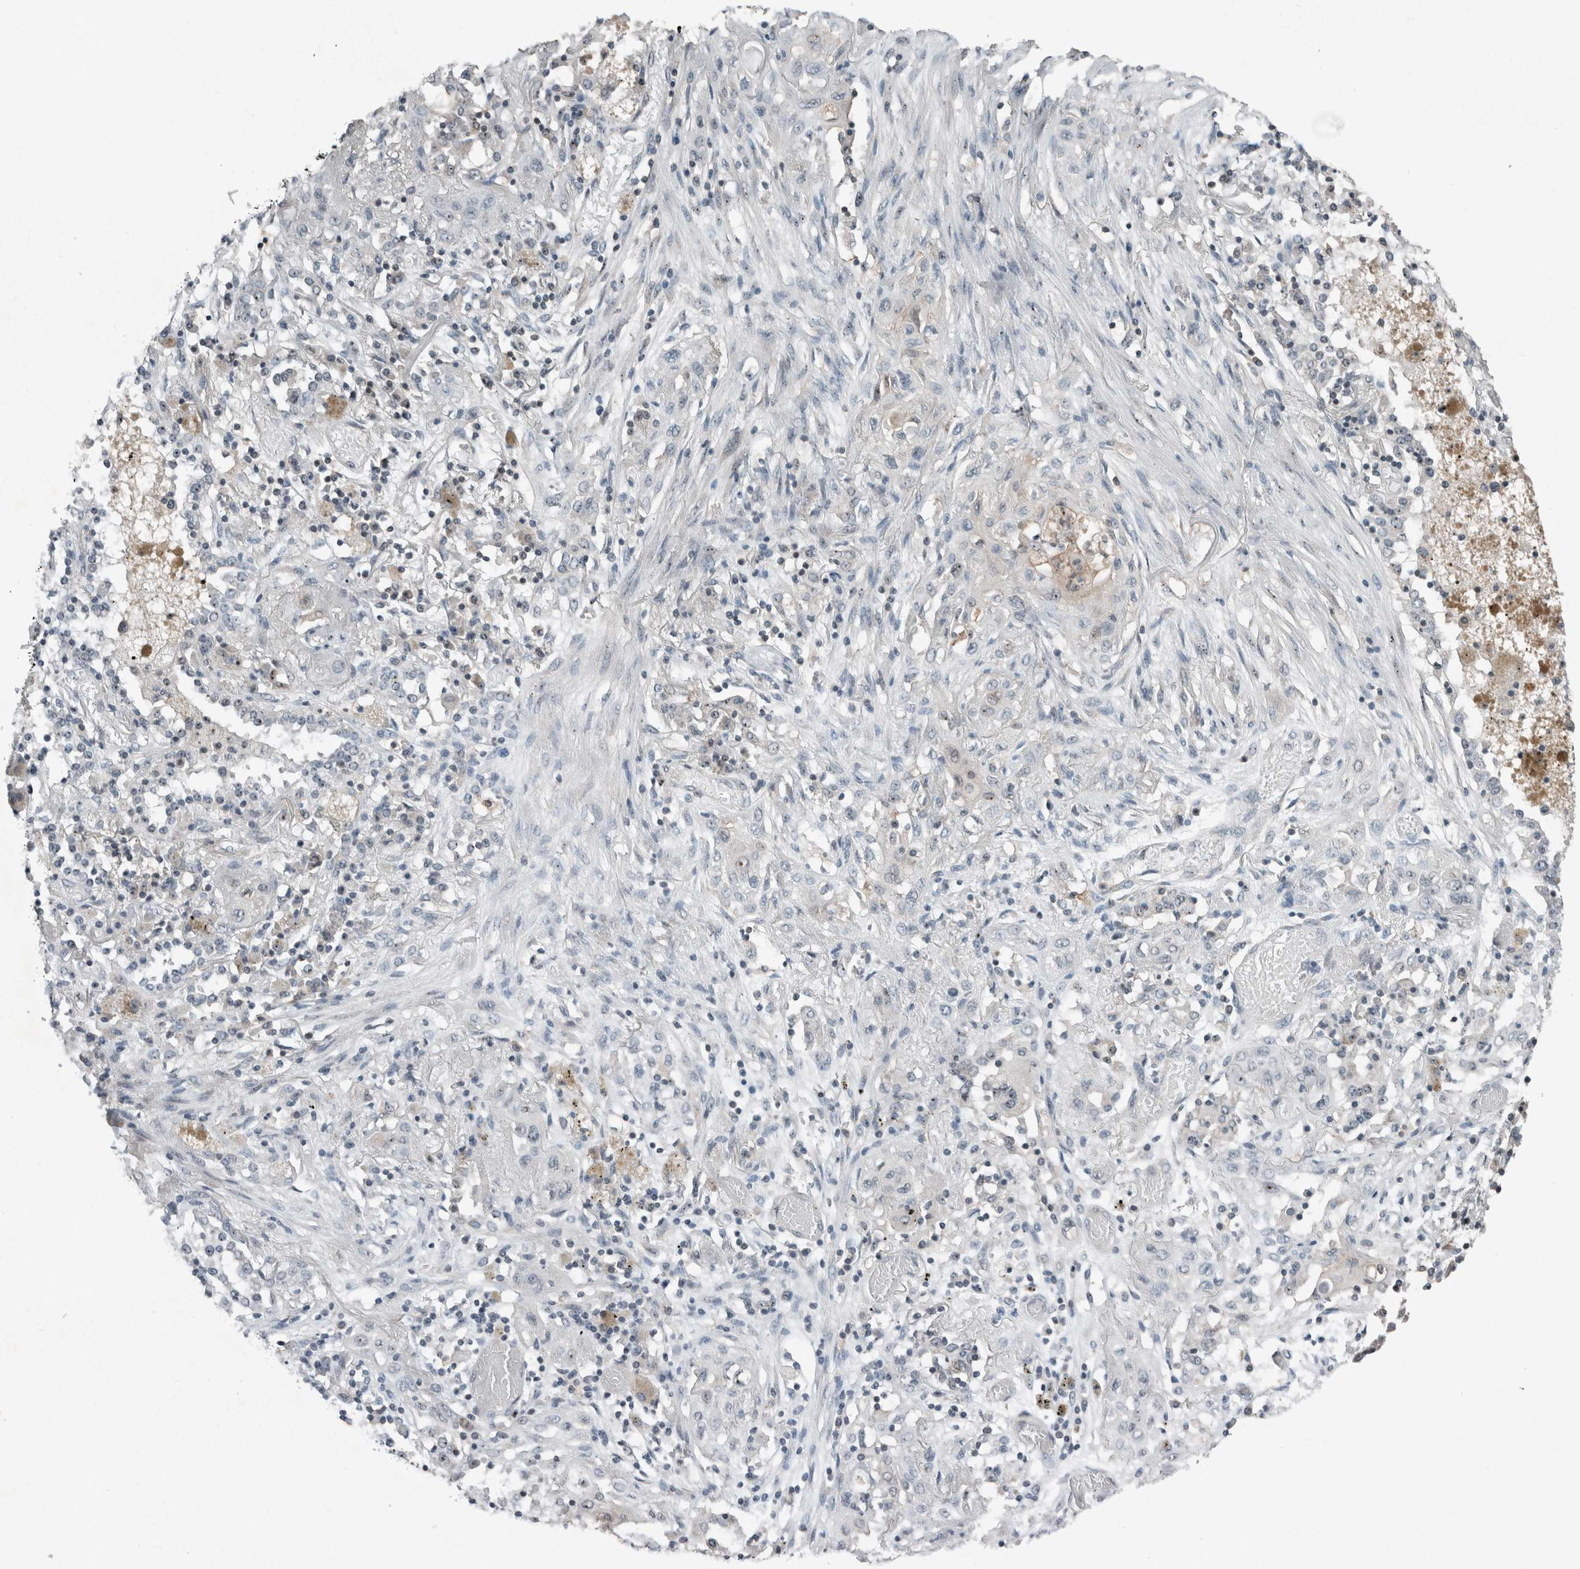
{"staining": {"intensity": "negative", "quantity": "none", "location": "none"}, "tissue": "lung cancer", "cell_type": "Tumor cells", "image_type": "cancer", "snomed": [{"axis": "morphology", "description": "Squamous cell carcinoma, NOS"}, {"axis": "topography", "description": "Lung"}], "caption": "This image is of lung cancer stained with immunohistochemistry to label a protein in brown with the nuclei are counter-stained blue. There is no expression in tumor cells.", "gene": "RPF1", "patient": {"sex": "female", "age": 47}}